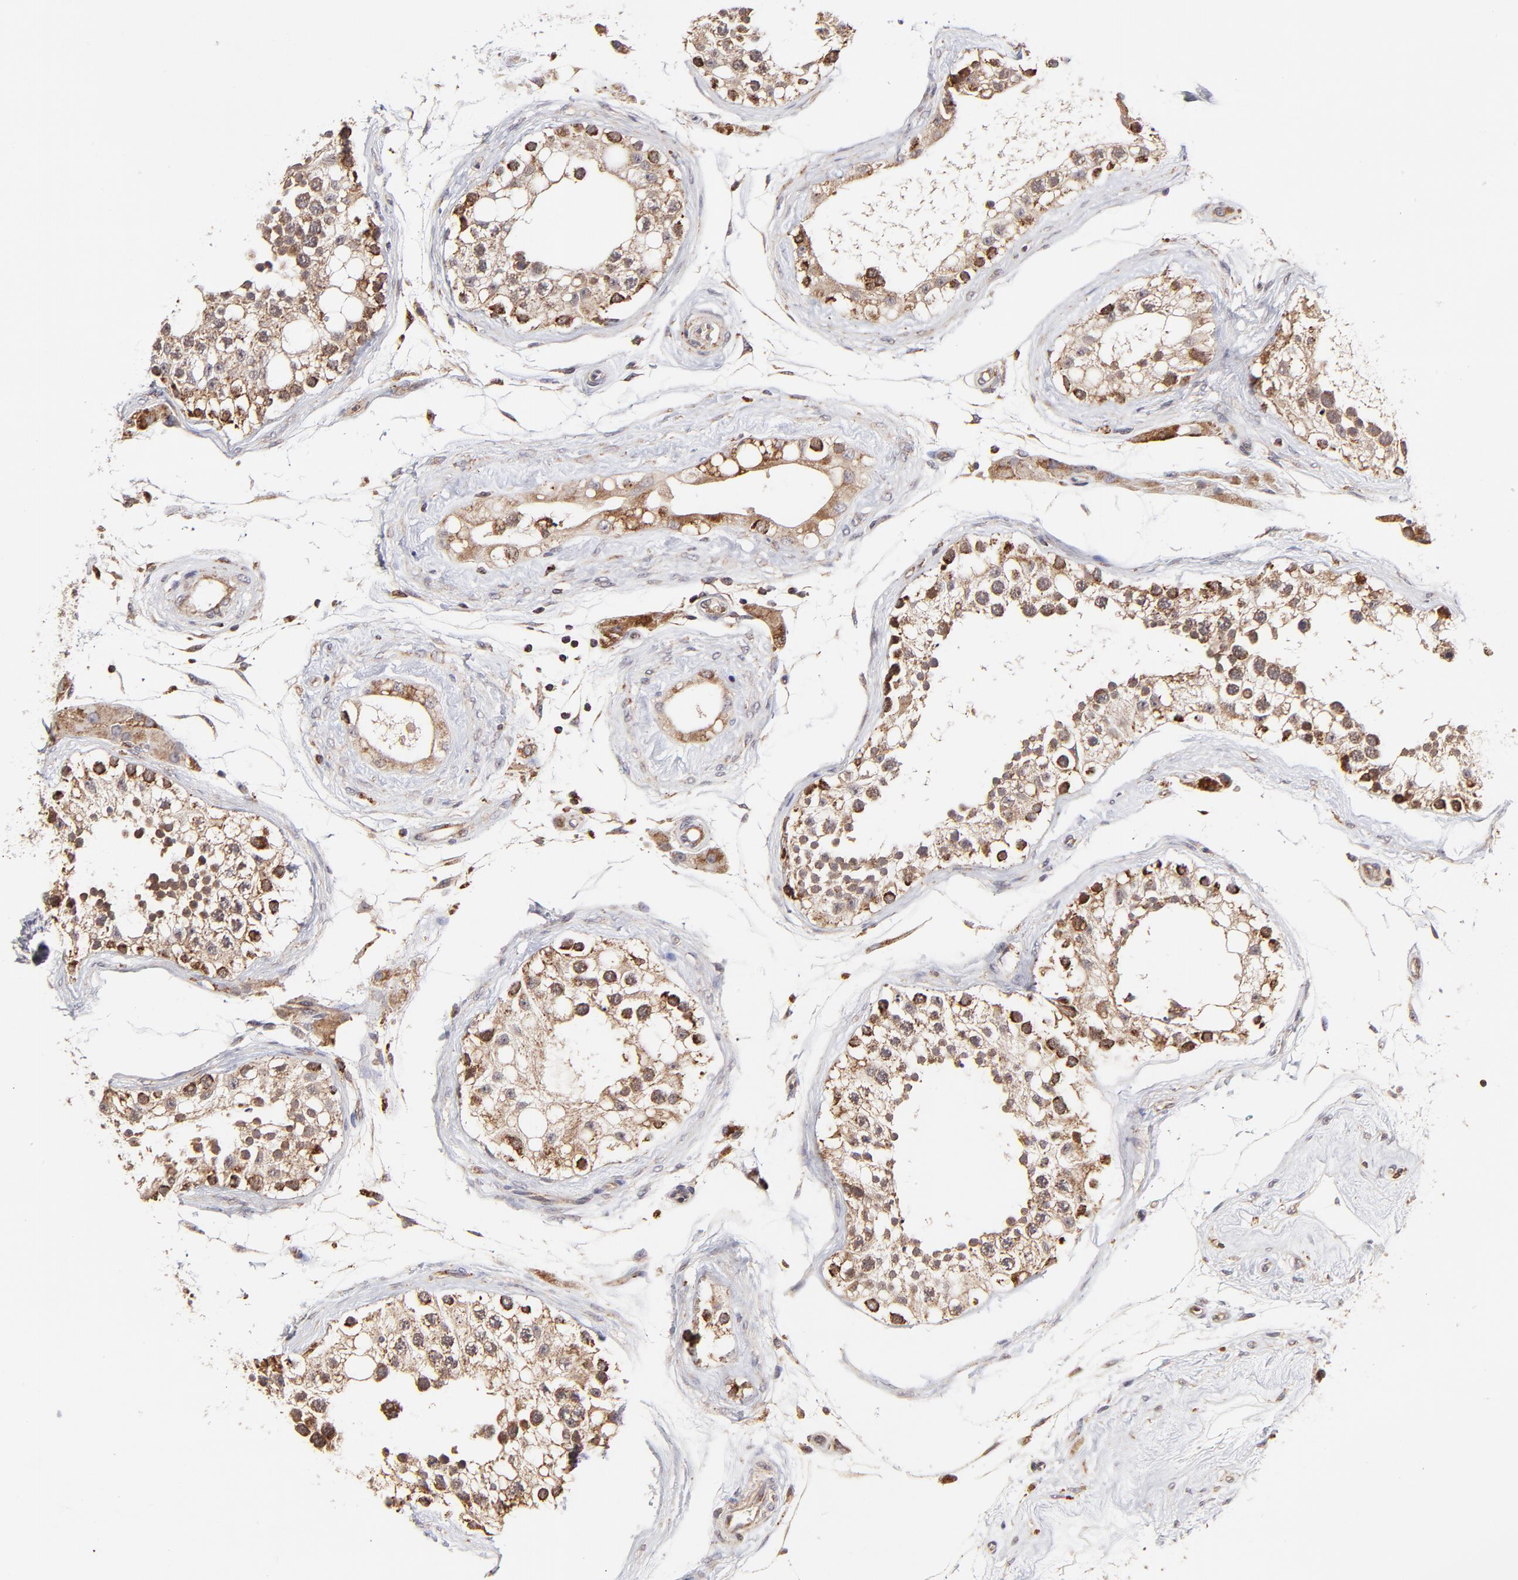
{"staining": {"intensity": "moderate", "quantity": ">75%", "location": "cytoplasmic/membranous"}, "tissue": "testis", "cell_type": "Cells in seminiferous ducts", "image_type": "normal", "snomed": [{"axis": "morphology", "description": "Normal tissue, NOS"}, {"axis": "topography", "description": "Testis"}], "caption": "Moderate cytoplasmic/membranous protein expression is present in approximately >75% of cells in seminiferous ducts in testis.", "gene": "MAP2K7", "patient": {"sex": "male", "age": 68}}